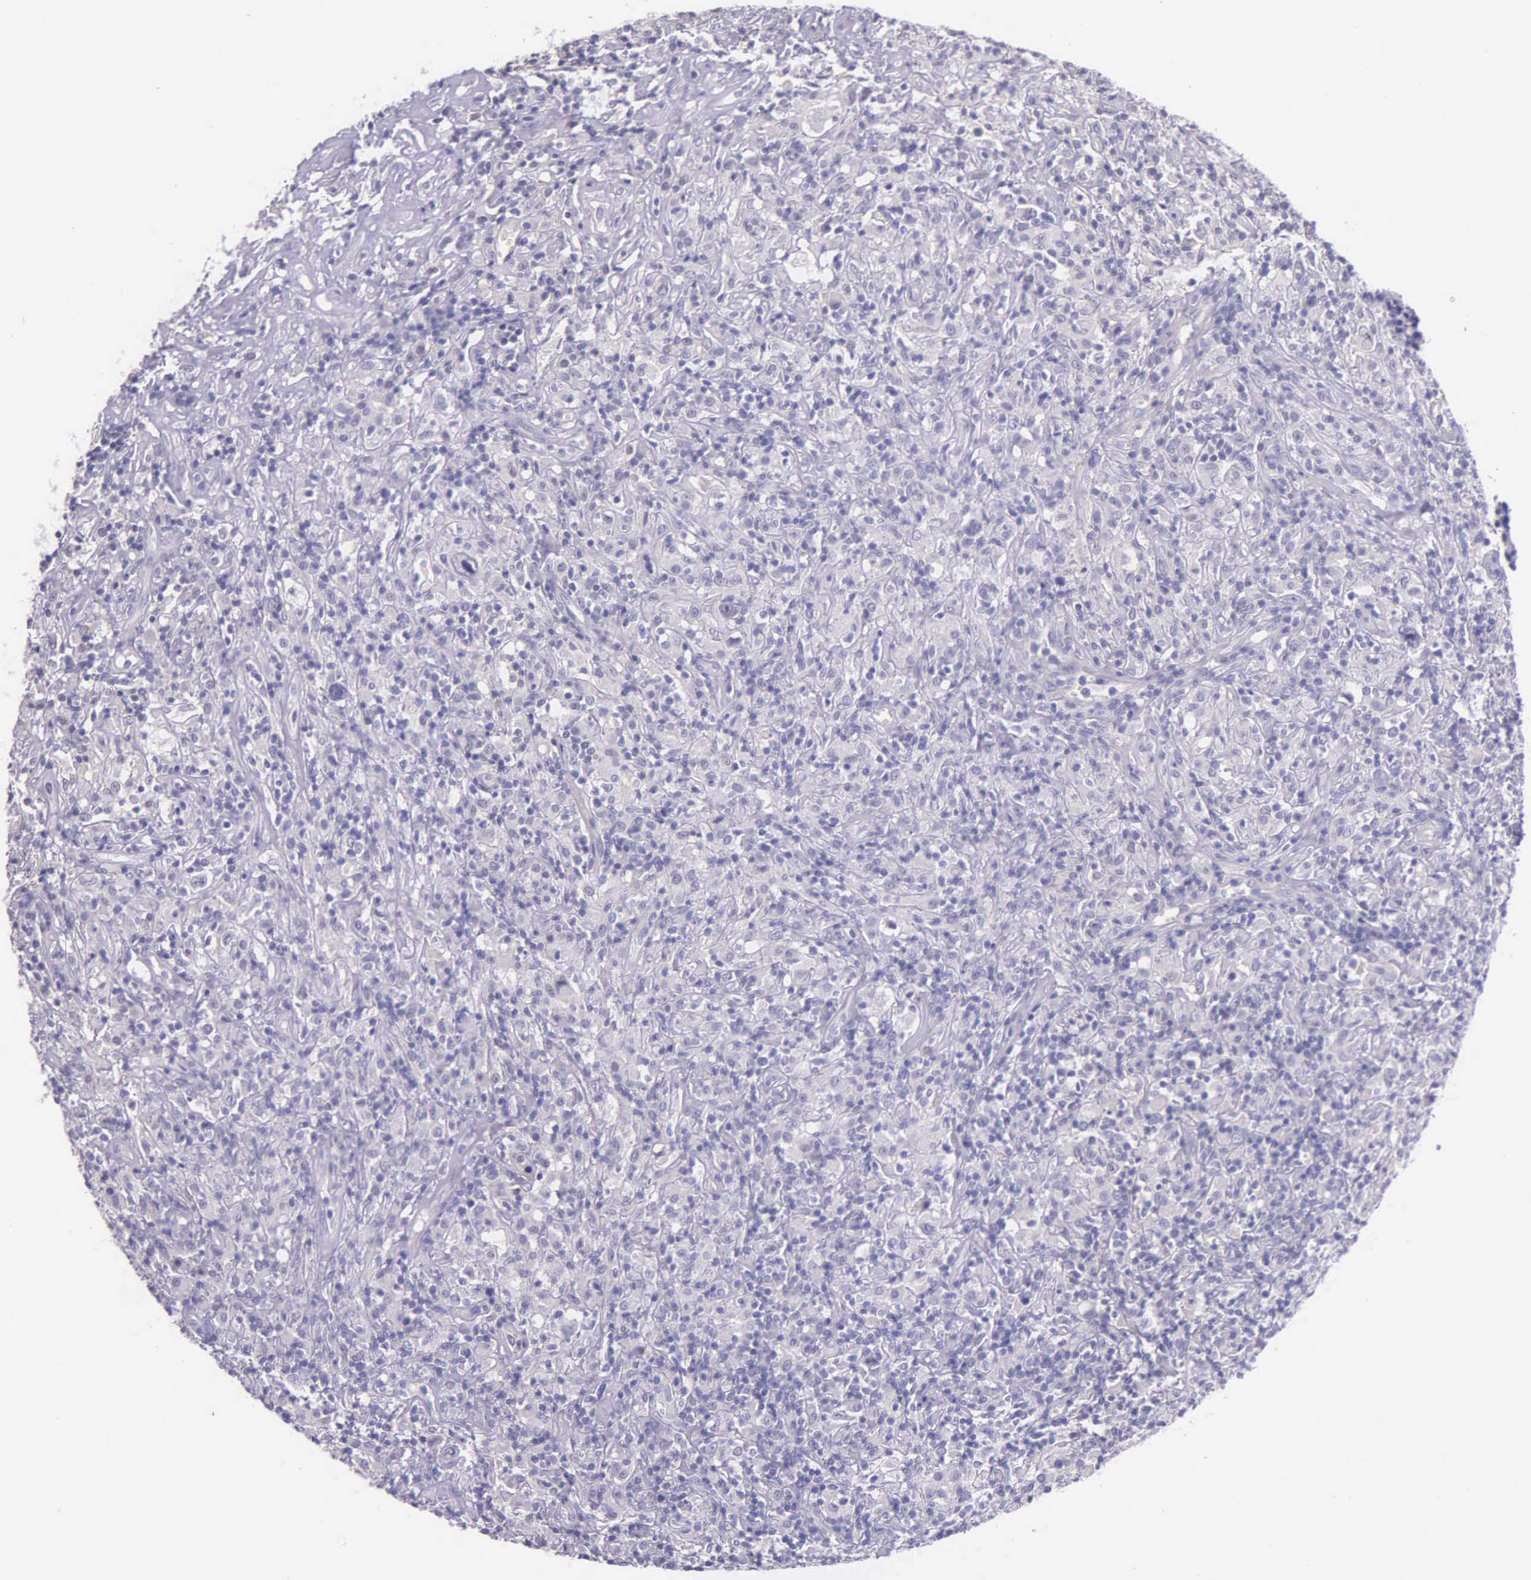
{"staining": {"intensity": "negative", "quantity": "none", "location": "none"}, "tissue": "lymphoma", "cell_type": "Tumor cells", "image_type": "cancer", "snomed": [{"axis": "morphology", "description": "Hodgkin's disease, NOS"}, {"axis": "topography", "description": "Lymph node"}], "caption": "There is no significant expression in tumor cells of lymphoma. Nuclei are stained in blue.", "gene": "THSD7A", "patient": {"sex": "male", "age": 46}}